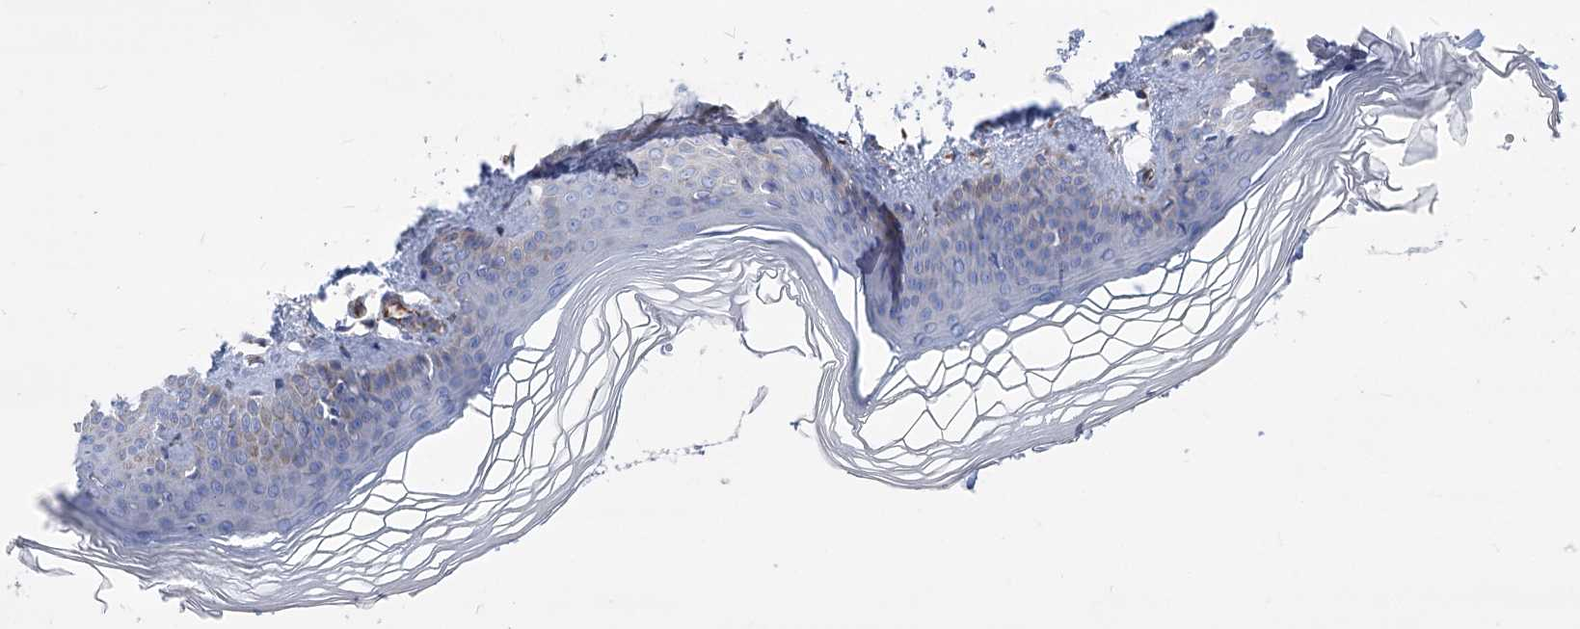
{"staining": {"intensity": "negative", "quantity": "none", "location": "none"}, "tissue": "skin", "cell_type": "Fibroblasts", "image_type": "normal", "snomed": [{"axis": "morphology", "description": "Normal tissue, NOS"}, {"axis": "topography", "description": "Skin"}], "caption": "There is no significant positivity in fibroblasts of skin. (DAB (3,3'-diaminobenzidine) immunohistochemistry (IHC) with hematoxylin counter stain).", "gene": "YTHDC2", "patient": {"sex": "female", "age": 27}}